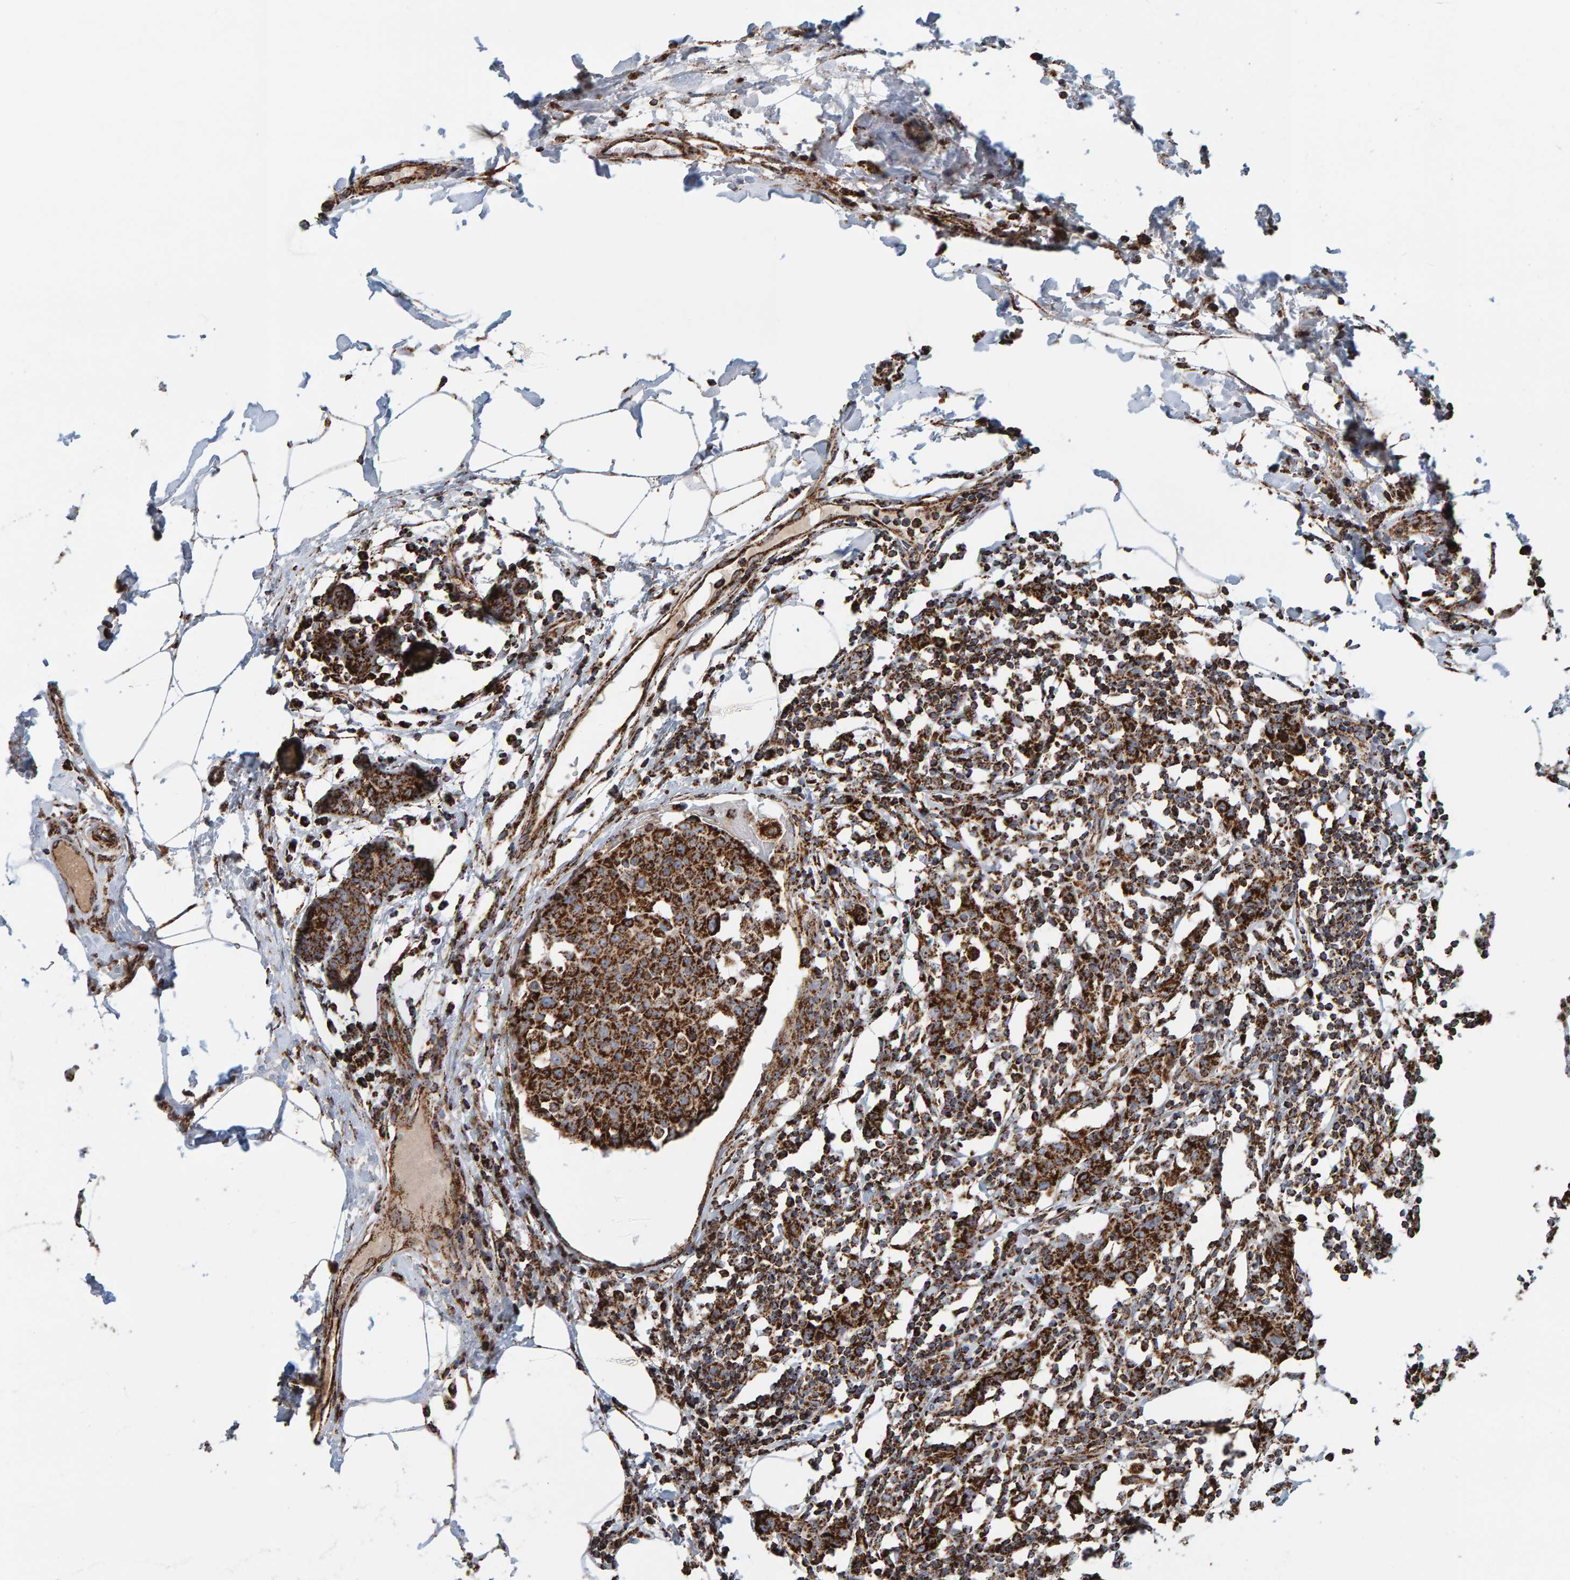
{"staining": {"intensity": "strong", "quantity": ">75%", "location": "cytoplasmic/membranous"}, "tissue": "breast cancer", "cell_type": "Tumor cells", "image_type": "cancer", "snomed": [{"axis": "morphology", "description": "Normal tissue, NOS"}, {"axis": "morphology", "description": "Duct carcinoma"}, {"axis": "topography", "description": "Breast"}], "caption": "IHC histopathology image of human breast cancer stained for a protein (brown), which displays high levels of strong cytoplasmic/membranous expression in about >75% of tumor cells.", "gene": "MRPL45", "patient": {"sex": "female", "age": 37}}